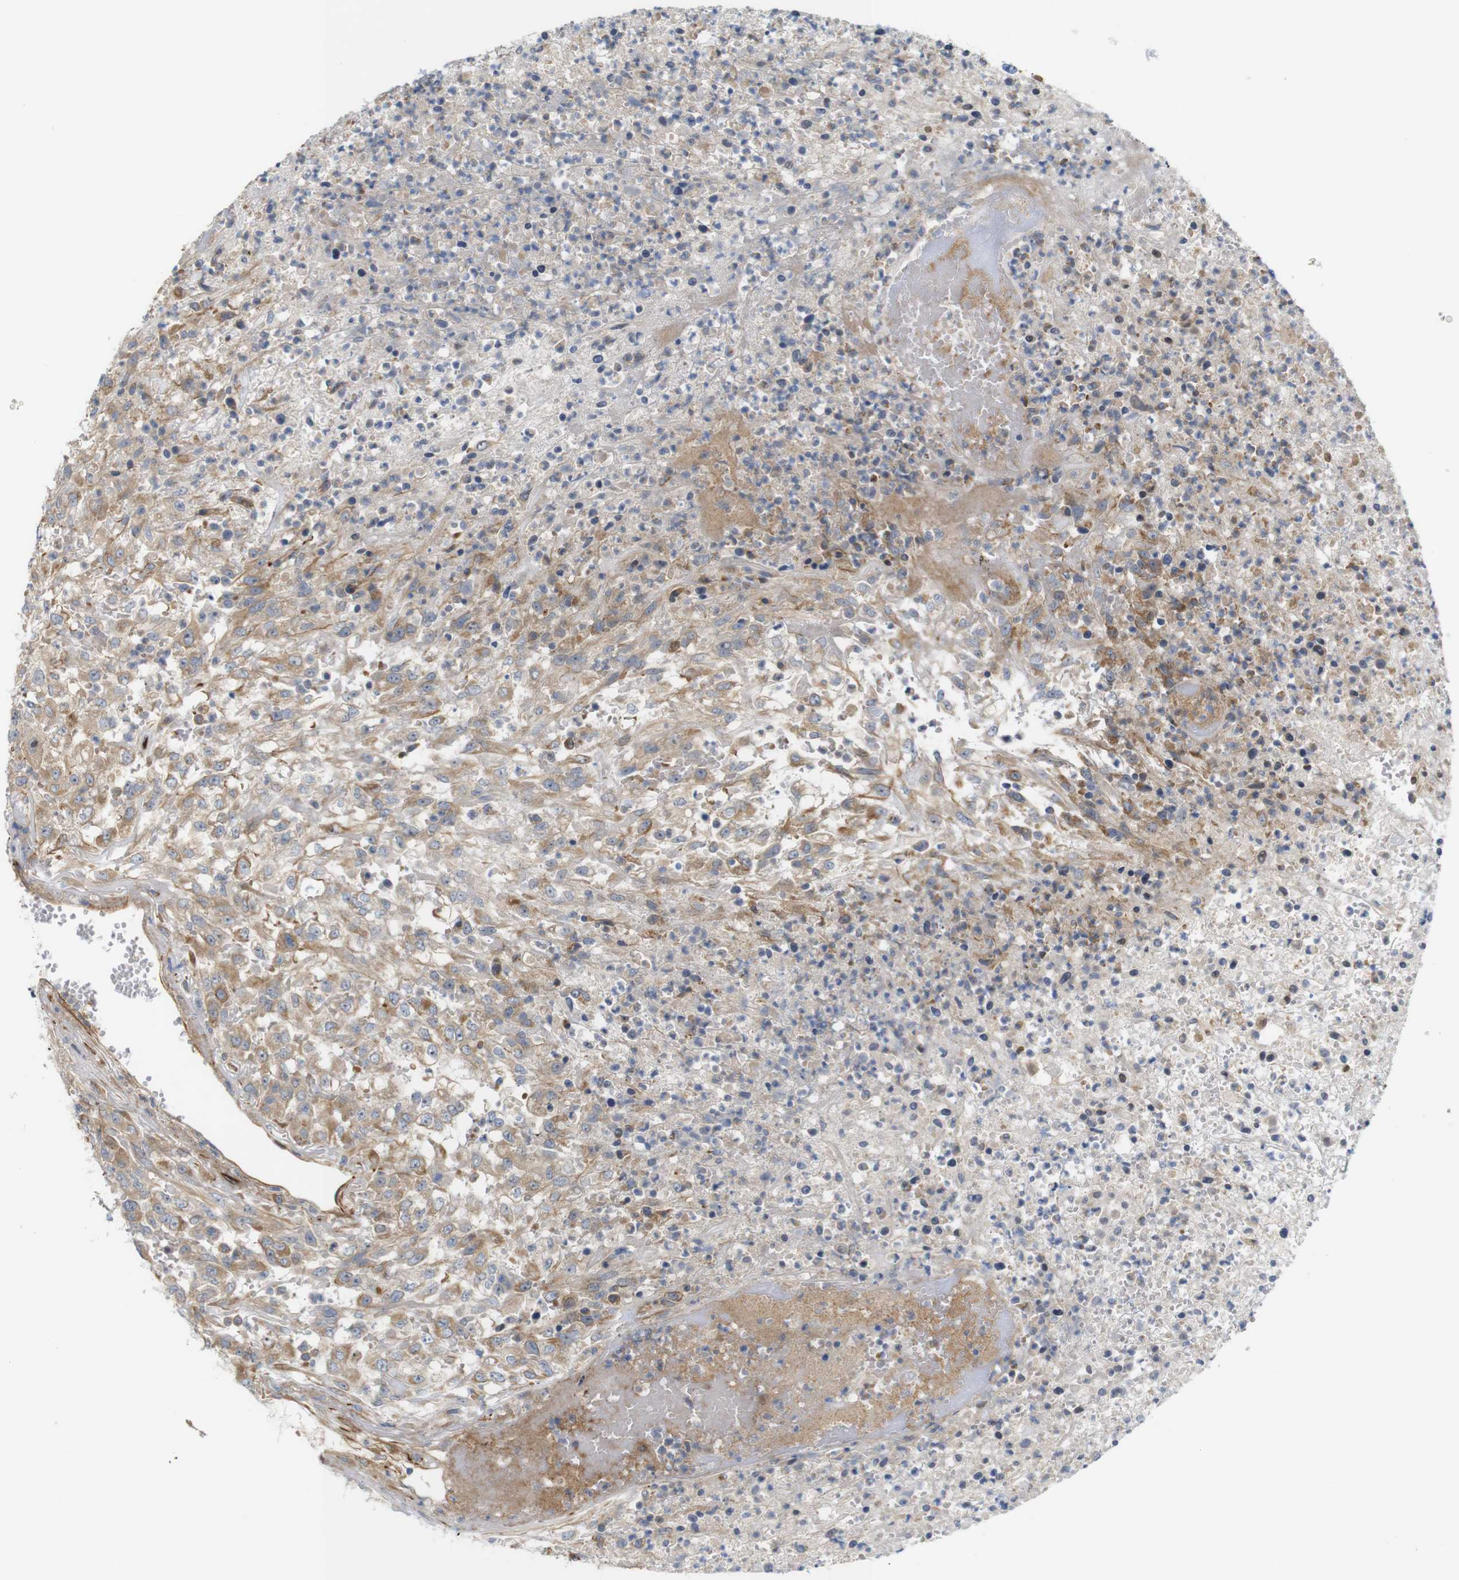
{"staining": {"intensity": "moderate", "quantity": ">75%", "location": "cytoplasmic/membranous"}, "tissue": "urothelial cancer", "cell_type": "Tumor cells", "image_type": "cancer", "snomed": [{"axis": "morphology", "description": "Urothelial carcinoma, High grade"}, {"axis": "topography", "description": "Urinary bladder"}], "caption": "Urothelial carcinoma (high-grade) stained with DAB (3,3'-diaminobenzidine) immunohistochemistry displays medium levels of moderate cytoplasmic/membranous expression in about >75% of tumor cells.", "gene": "RPTOR", "patient": {"sex": "male", "age": 46}}